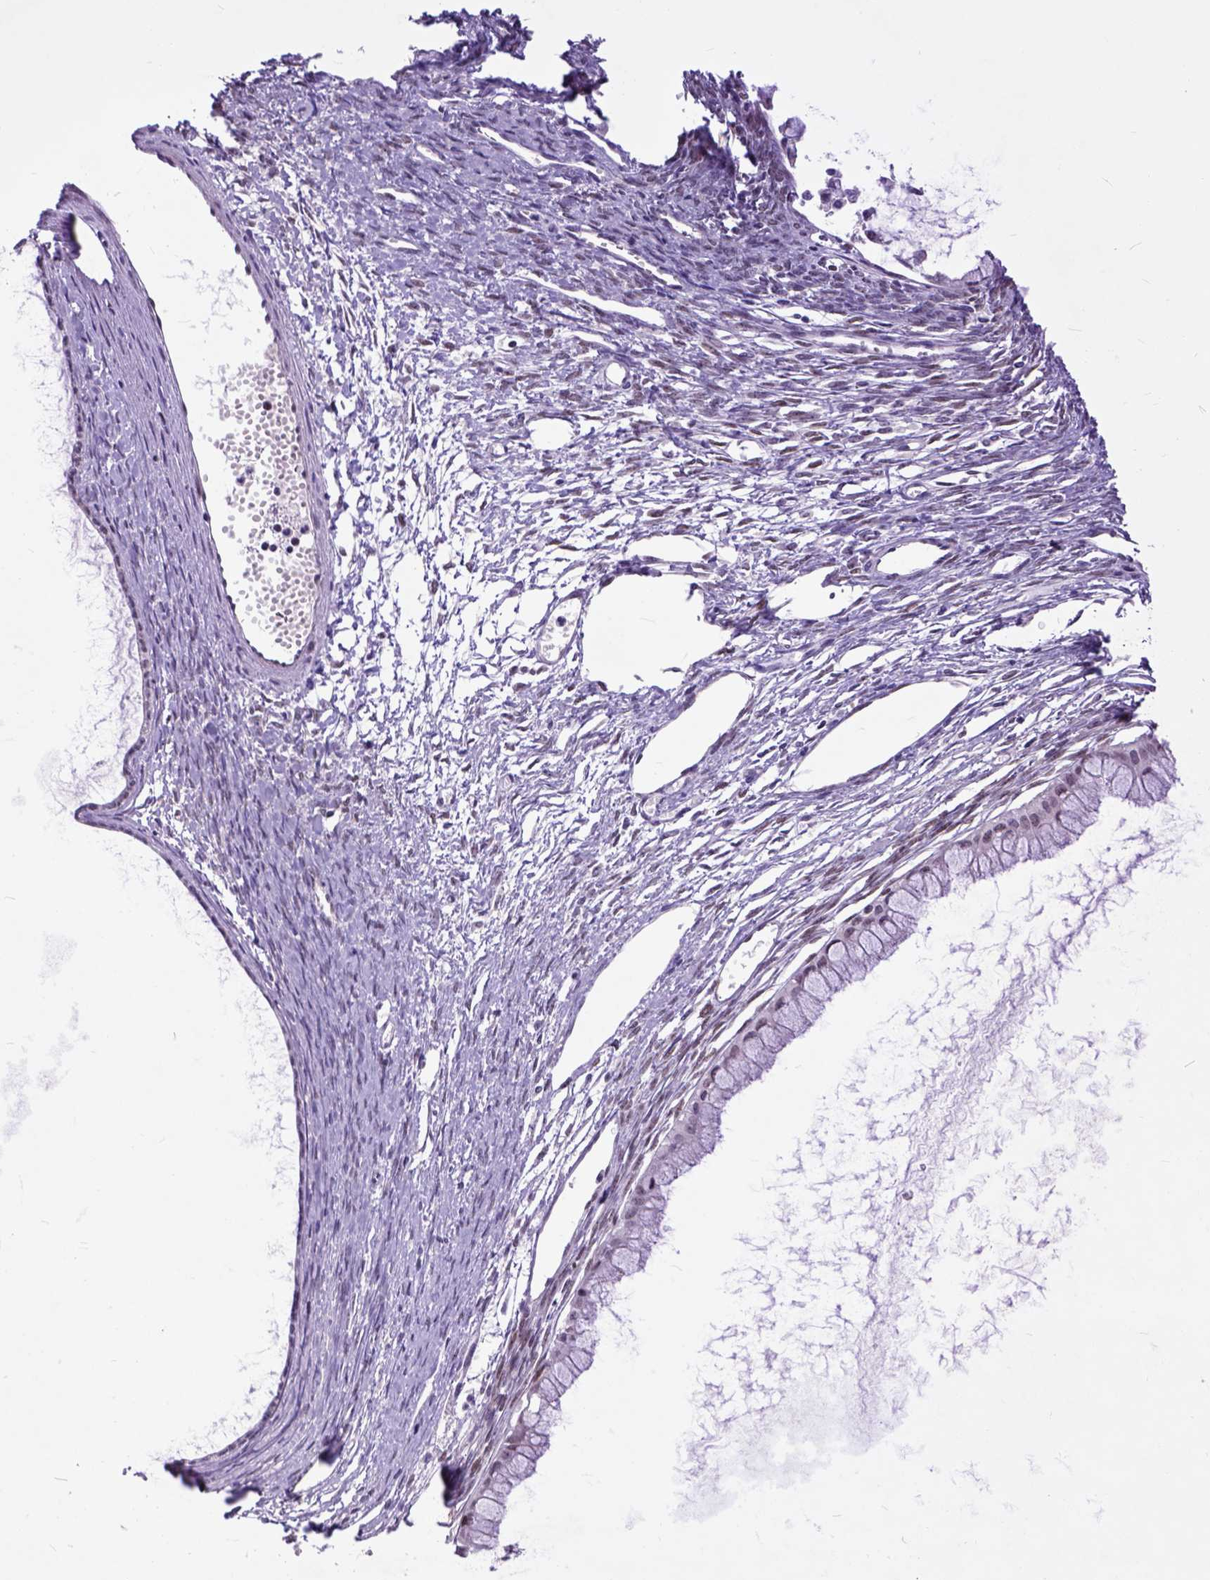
{"staining": {"intensity": "weak", "quantity": ">75%", "location": "nuclear"}, "tissue": "ovarian cancer", "cell_type": "Tumor cells", "image_type": "cancer", "snomed": [{"axis": "morphology", "description": "Cystadenocarcinoma, mucinous, NOS"}, {"axis": "topography", "description": "Ovary"}], "caption": "Protein expression analysis of human mucinous cystadenocarcinoma (ovarian) reveals weak nuclear expression in about >75% of tumor cells.", "gene": "RCC2", "patient": {"sex": "female", "age": 41}}